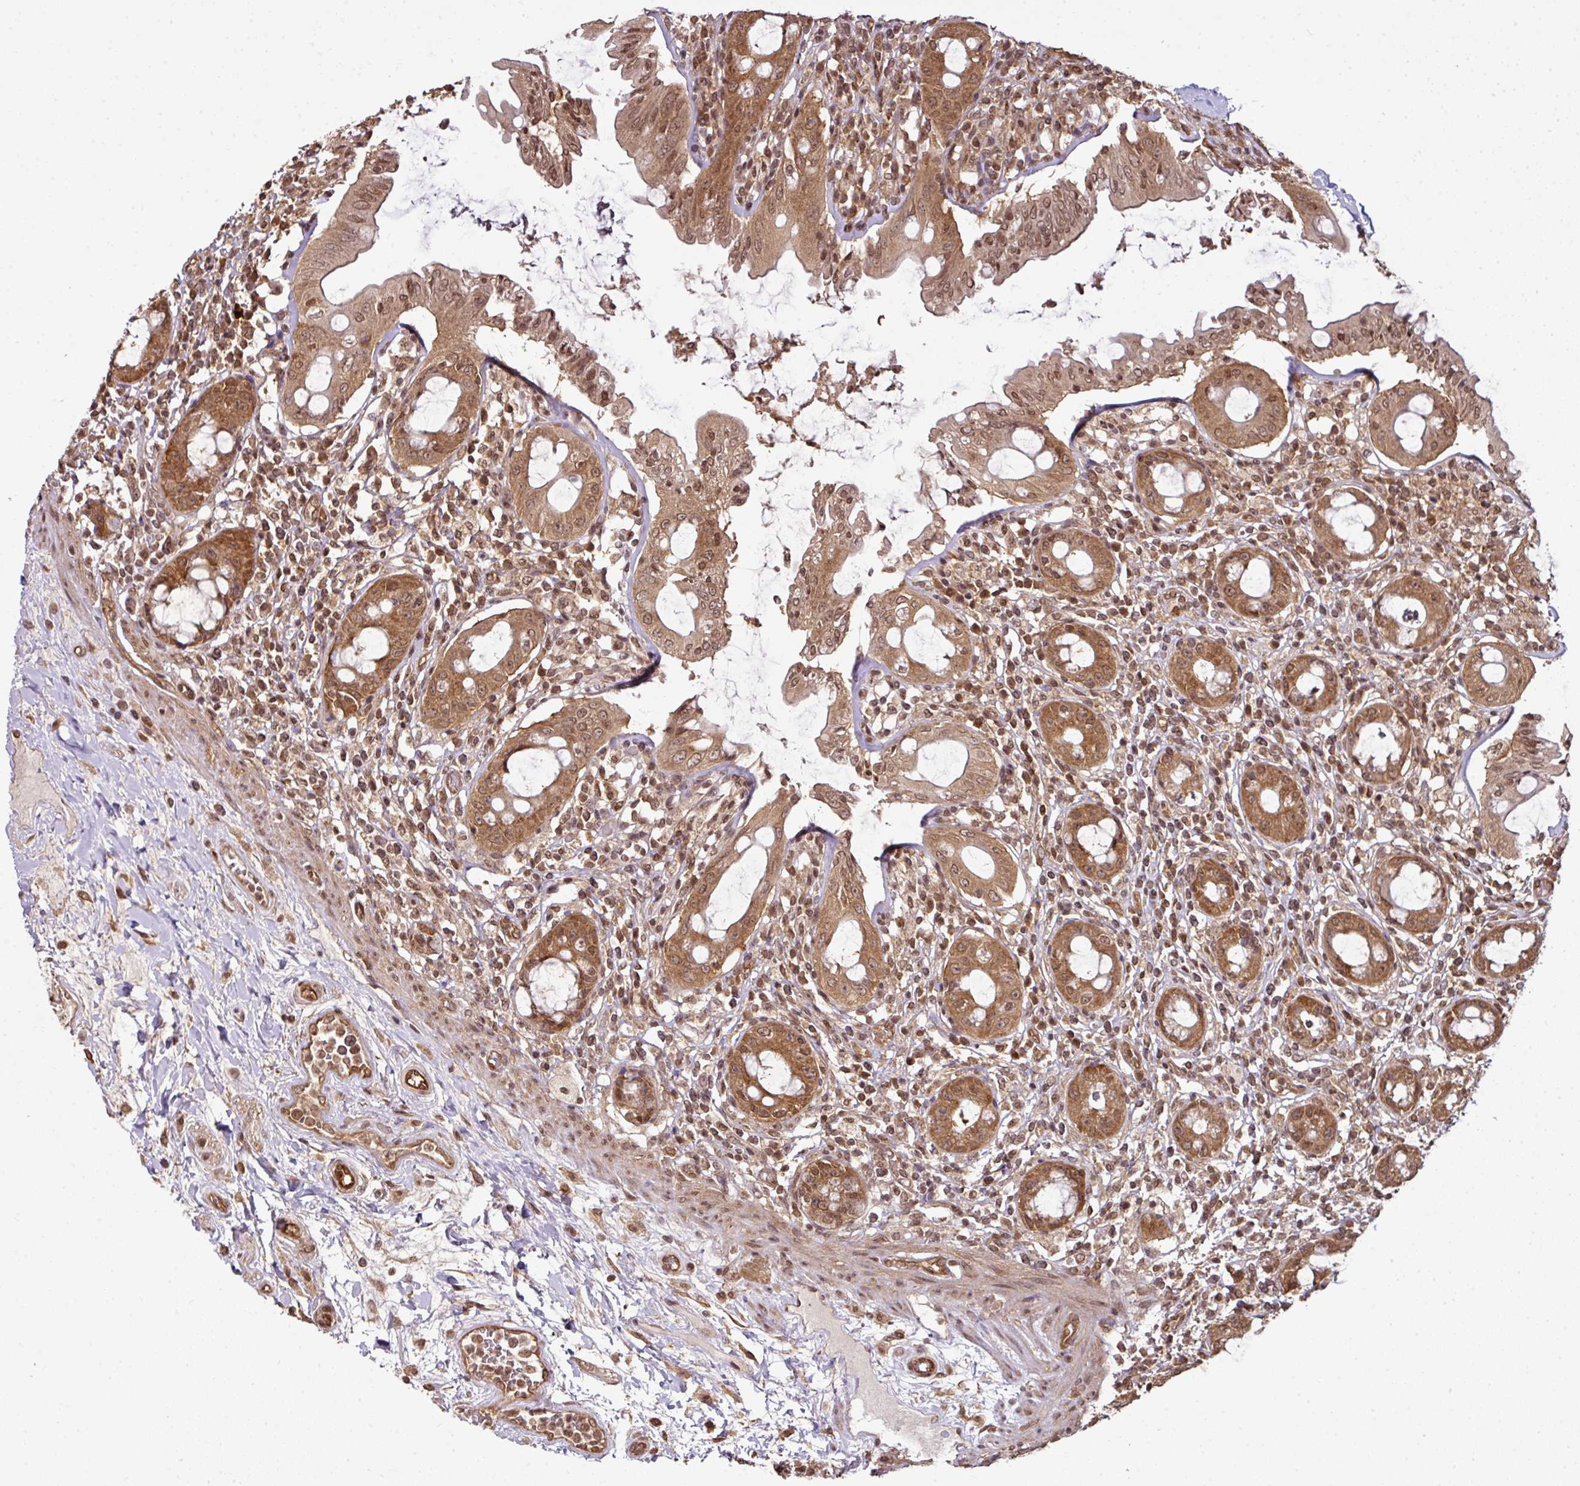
{"staining": {"intensity": "moderate", "quantity": ">75%", "location": "cytoplasmic/membranous,nuclear"}, "tissue": "rectum", "cell_type": "Glandular cells", "image_type": "normal", "snomed": [{"axis": "morphology", "description": "Normal tissue, NOS"}, {"axis": "topography", "description": "Rectum"}], "caption": "IHC of unremarkable human rectum reveals medium levels of moderate cytoplasmic/membranous,nuclear expression in approximately >75% of glandular cells. The staining was performed using DAB, with brown indicating positive protein expression. Nuclei are stained blue with hematoxylin.", "gene": "ANKRD18A", "patient": {"sex": "female", "age": 57}}